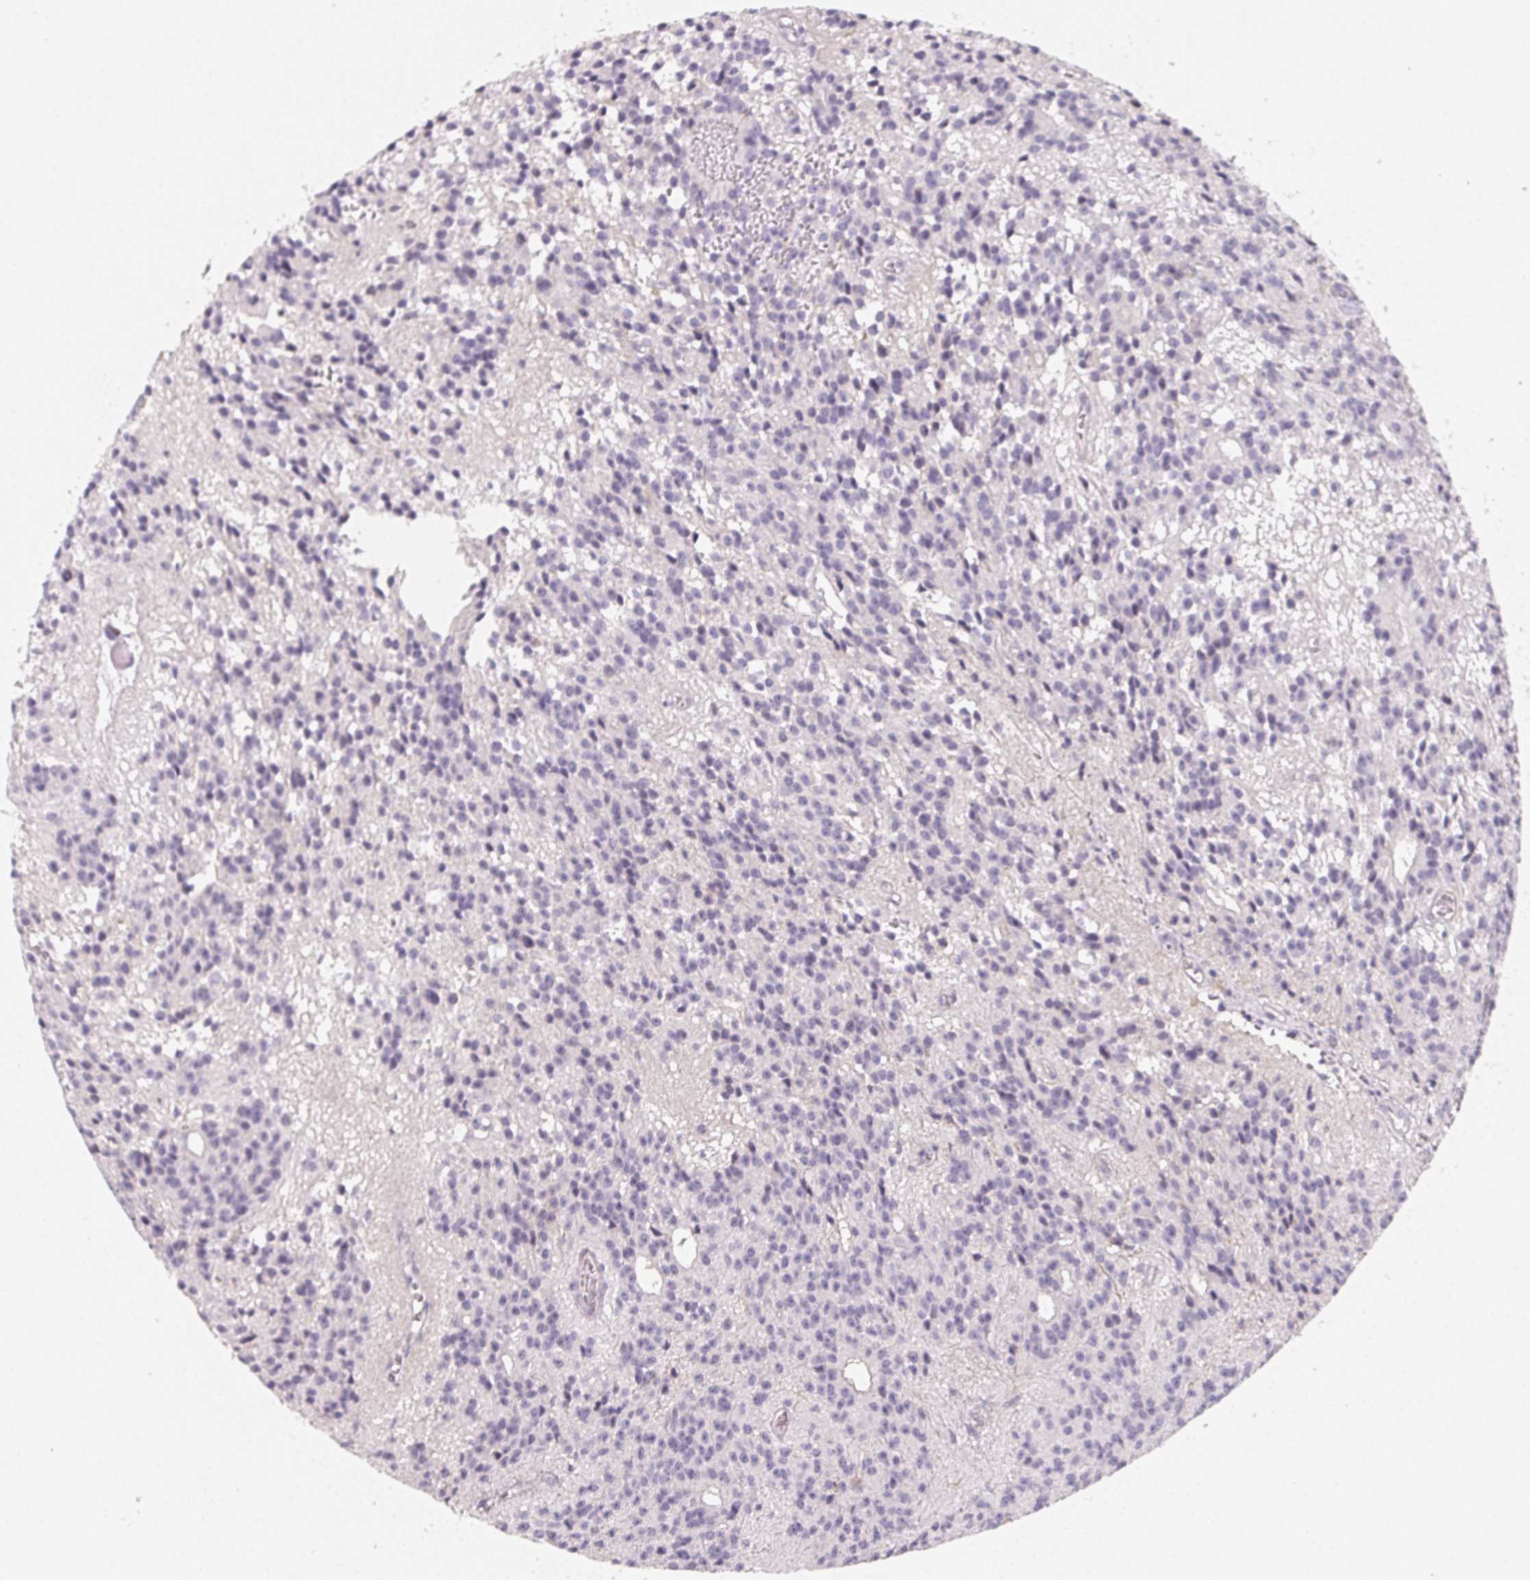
{"staining": {"intensity": "negative", "quantity": "none", "location": "none"}, "tissue": "glioma", "cell_type": "Tumor cells", "image_type": "cancer", "snomed": [{"axis": "morphology", "description": "Glioma, malignant, Low grade"}, {"axis": "topography", "description": "Brain"}], "caption": "Immunohistochemical staining of human malignant glioma (low-grade) shows no significant staining in tumor cells.", "gene": "LRRC23", "patient": {"sex": "male", "age": 31}}